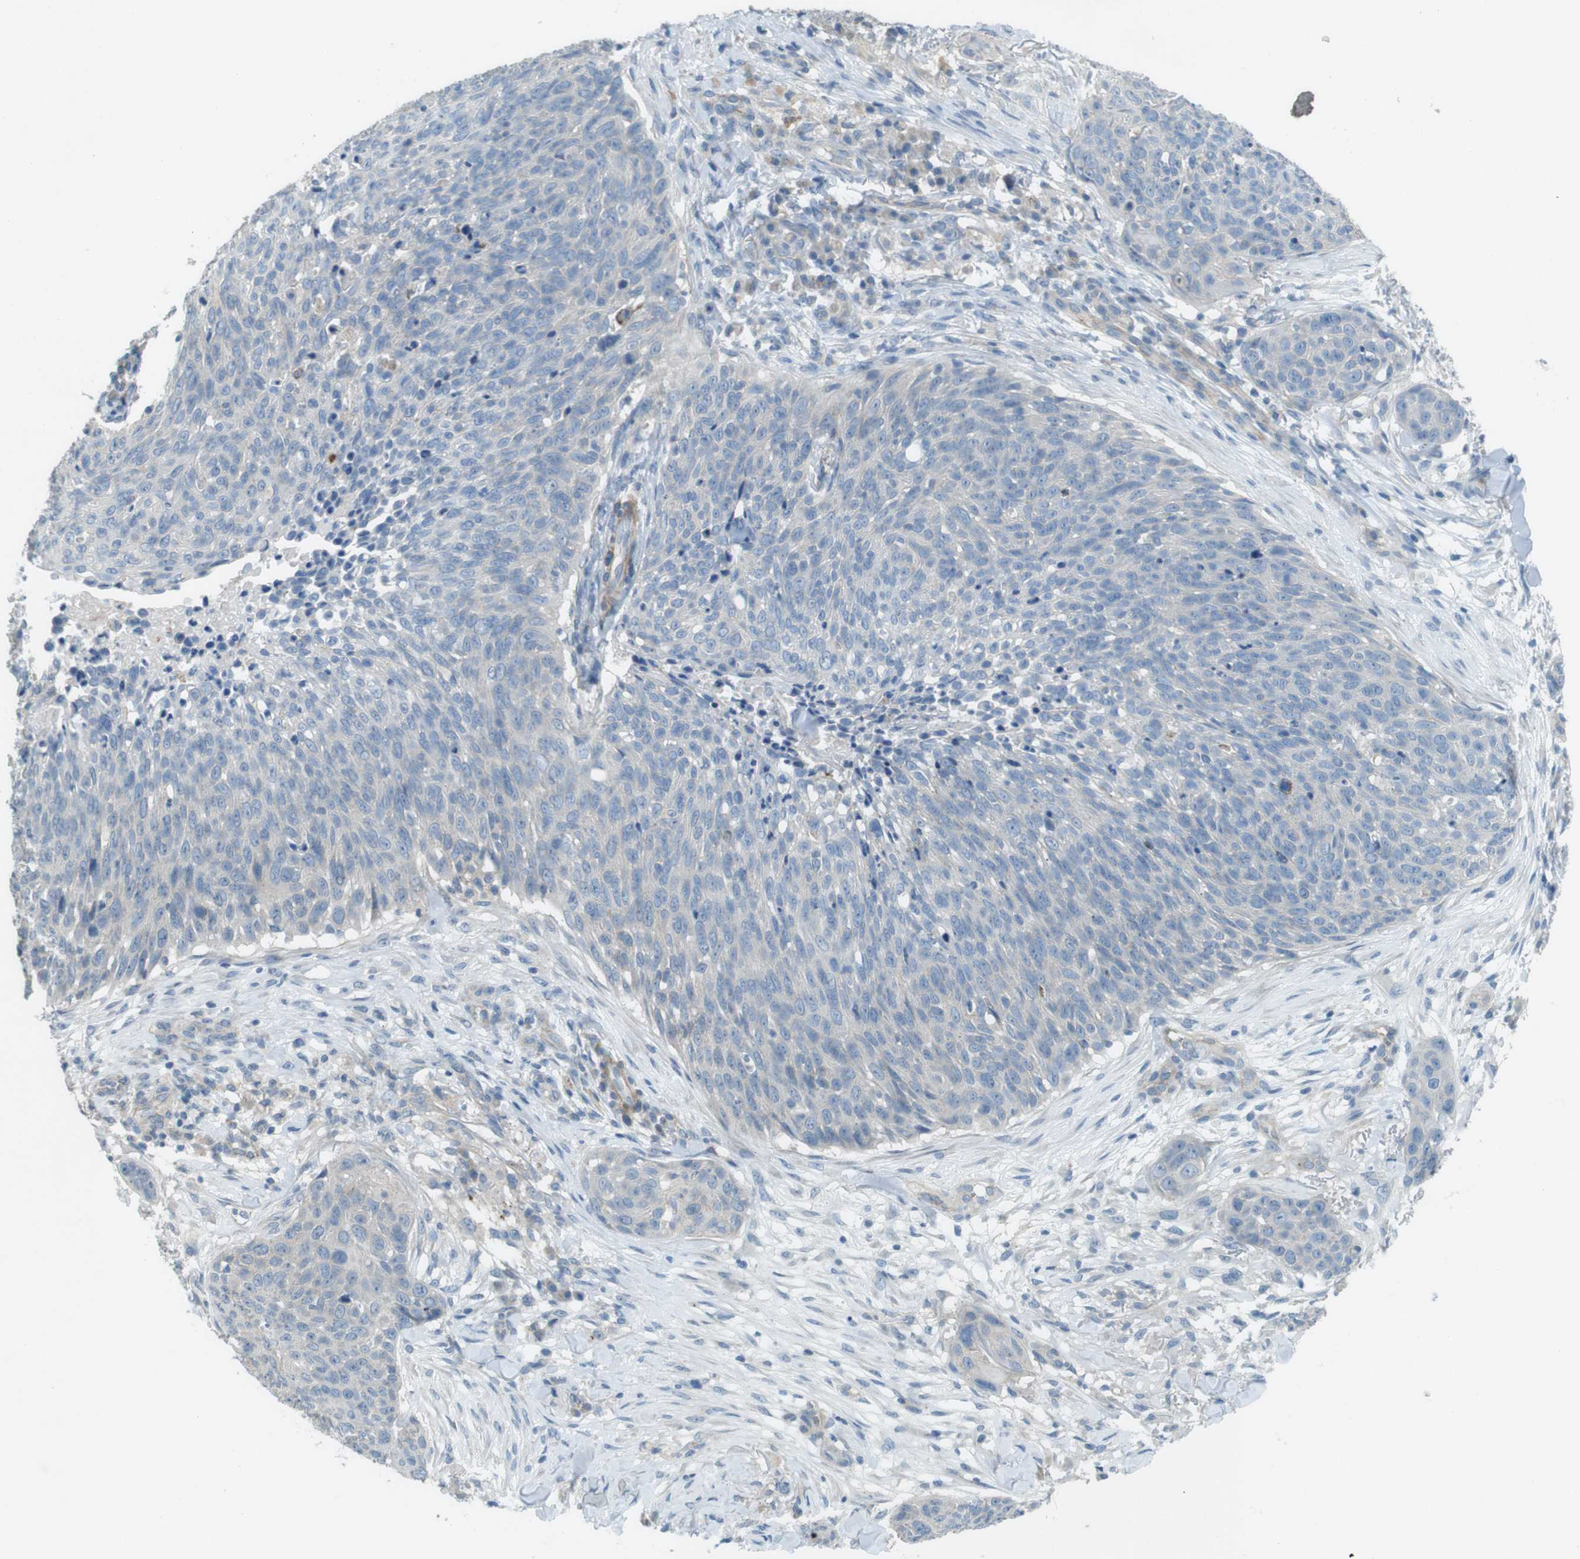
{"staining": {"intensity": "negative", "quantity": "none", "location": "none"}, "tissue": "skin cancer", "cell_type": "Tumor cells", "image_type": "cancer", "snomed": [{"axis": "morphology", "description": "Squamous cell carcinoma in situ, NOS"}, {"axis": "morphology", "description": "Squamous cell carcinoma, NOS"}, {"axis": "topography", "description": "Skin"}], "caption": "Immunohistochemistry micrograph of human skin cancer stained for a protein (brown), which reveals no expression in tumor cells.", "gene": "TYW1", "patient": {"sex": "male", "age": 93}}